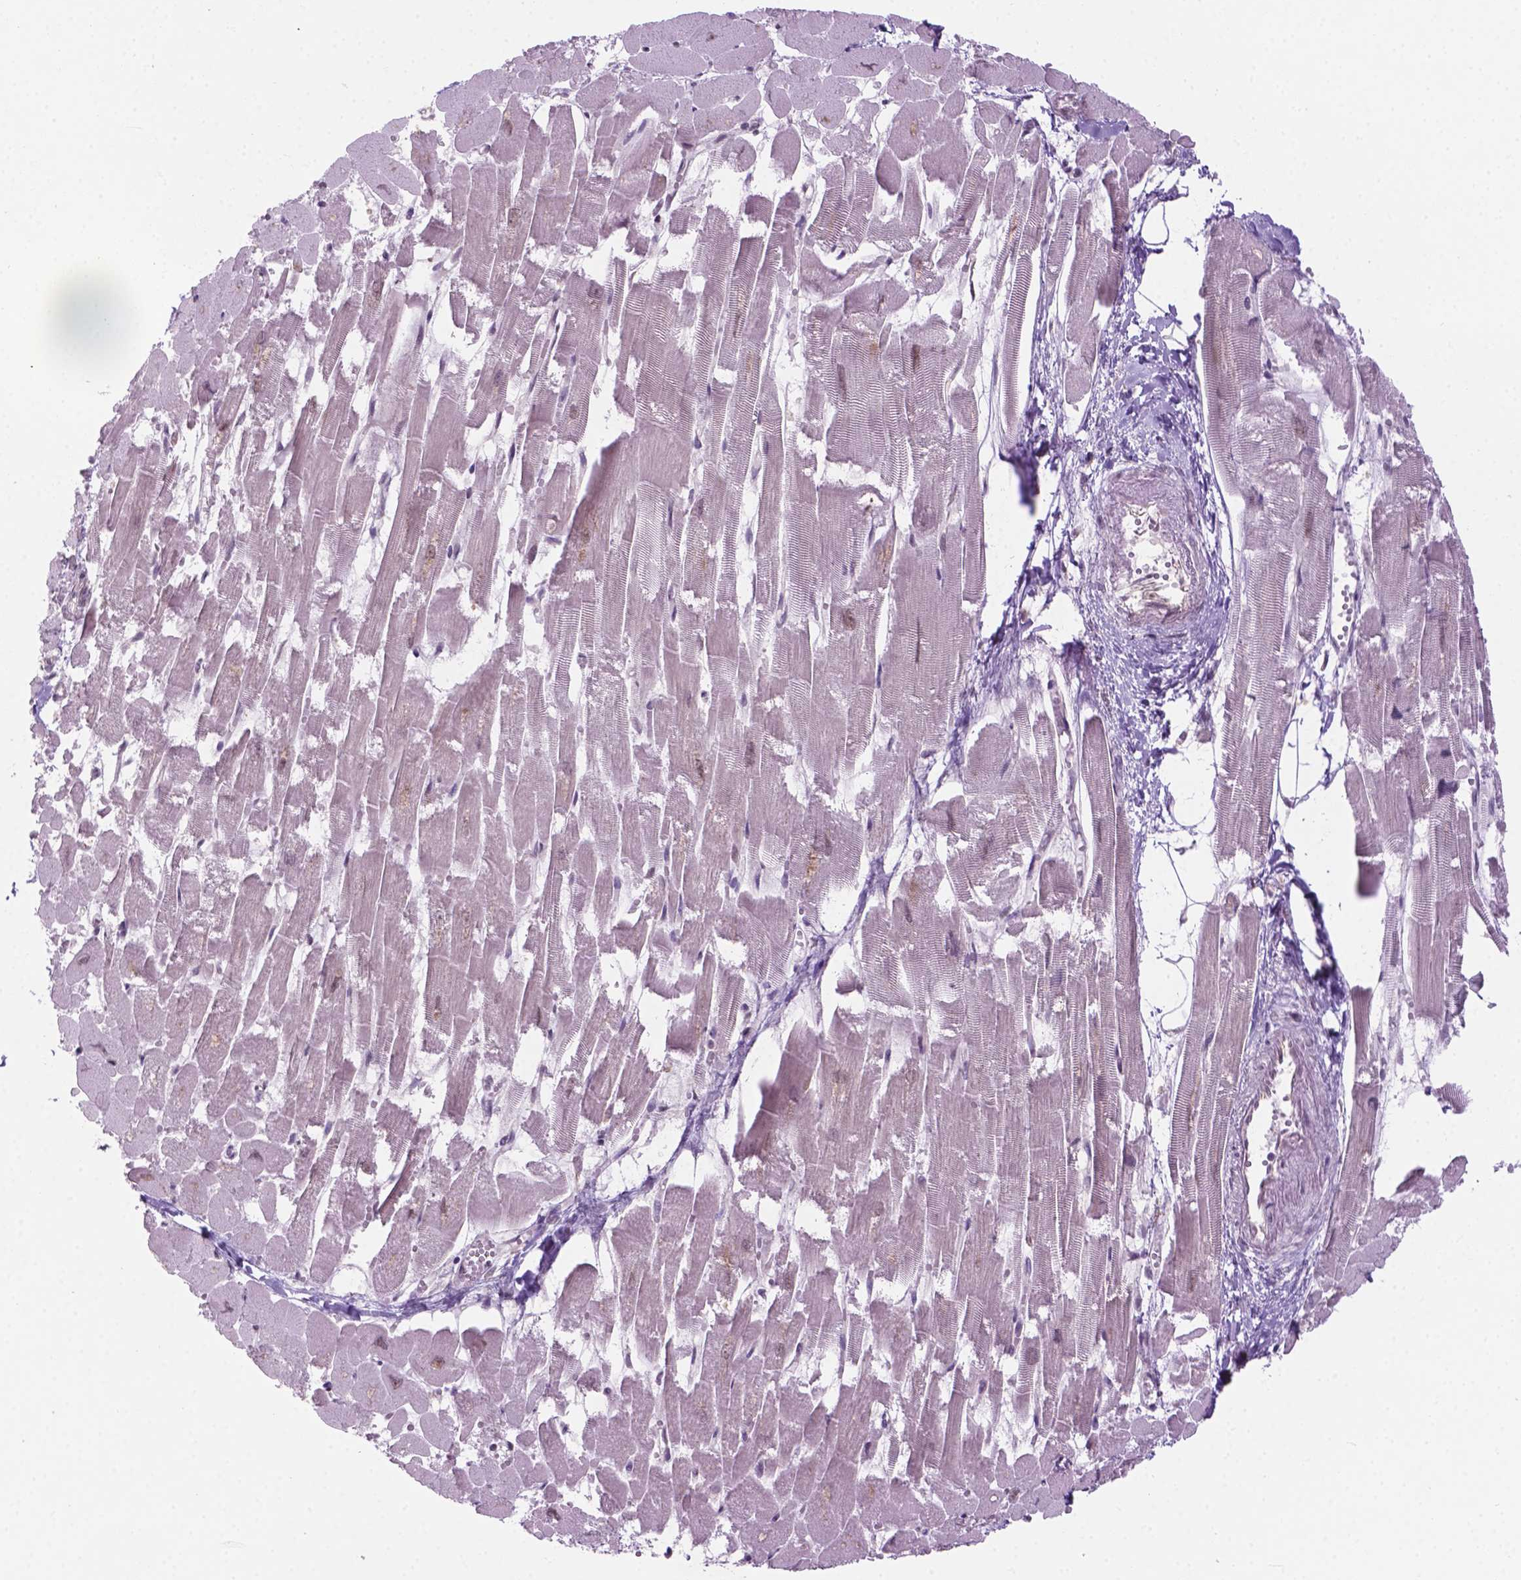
{"staining": {"intensity": "moderate", "quantity": "25%-75%", "location": "nuclear"}, "tissue": "heart muscle", "cell_type": "Cardiomyocytes", "image_type": "normal", "snomed": [{"axis": "morphology", "description": "Normal tissue, NOS"}, {"axis": "topography", "description": "Heart"}], "caption": "Protein expression analysis of benign heart muscle demonstrates moderate nuclear staining in about 25%-75% of cardiomyocytes.", "gene": "PHAX", "patient": {"sex": "female", "age": 52}}